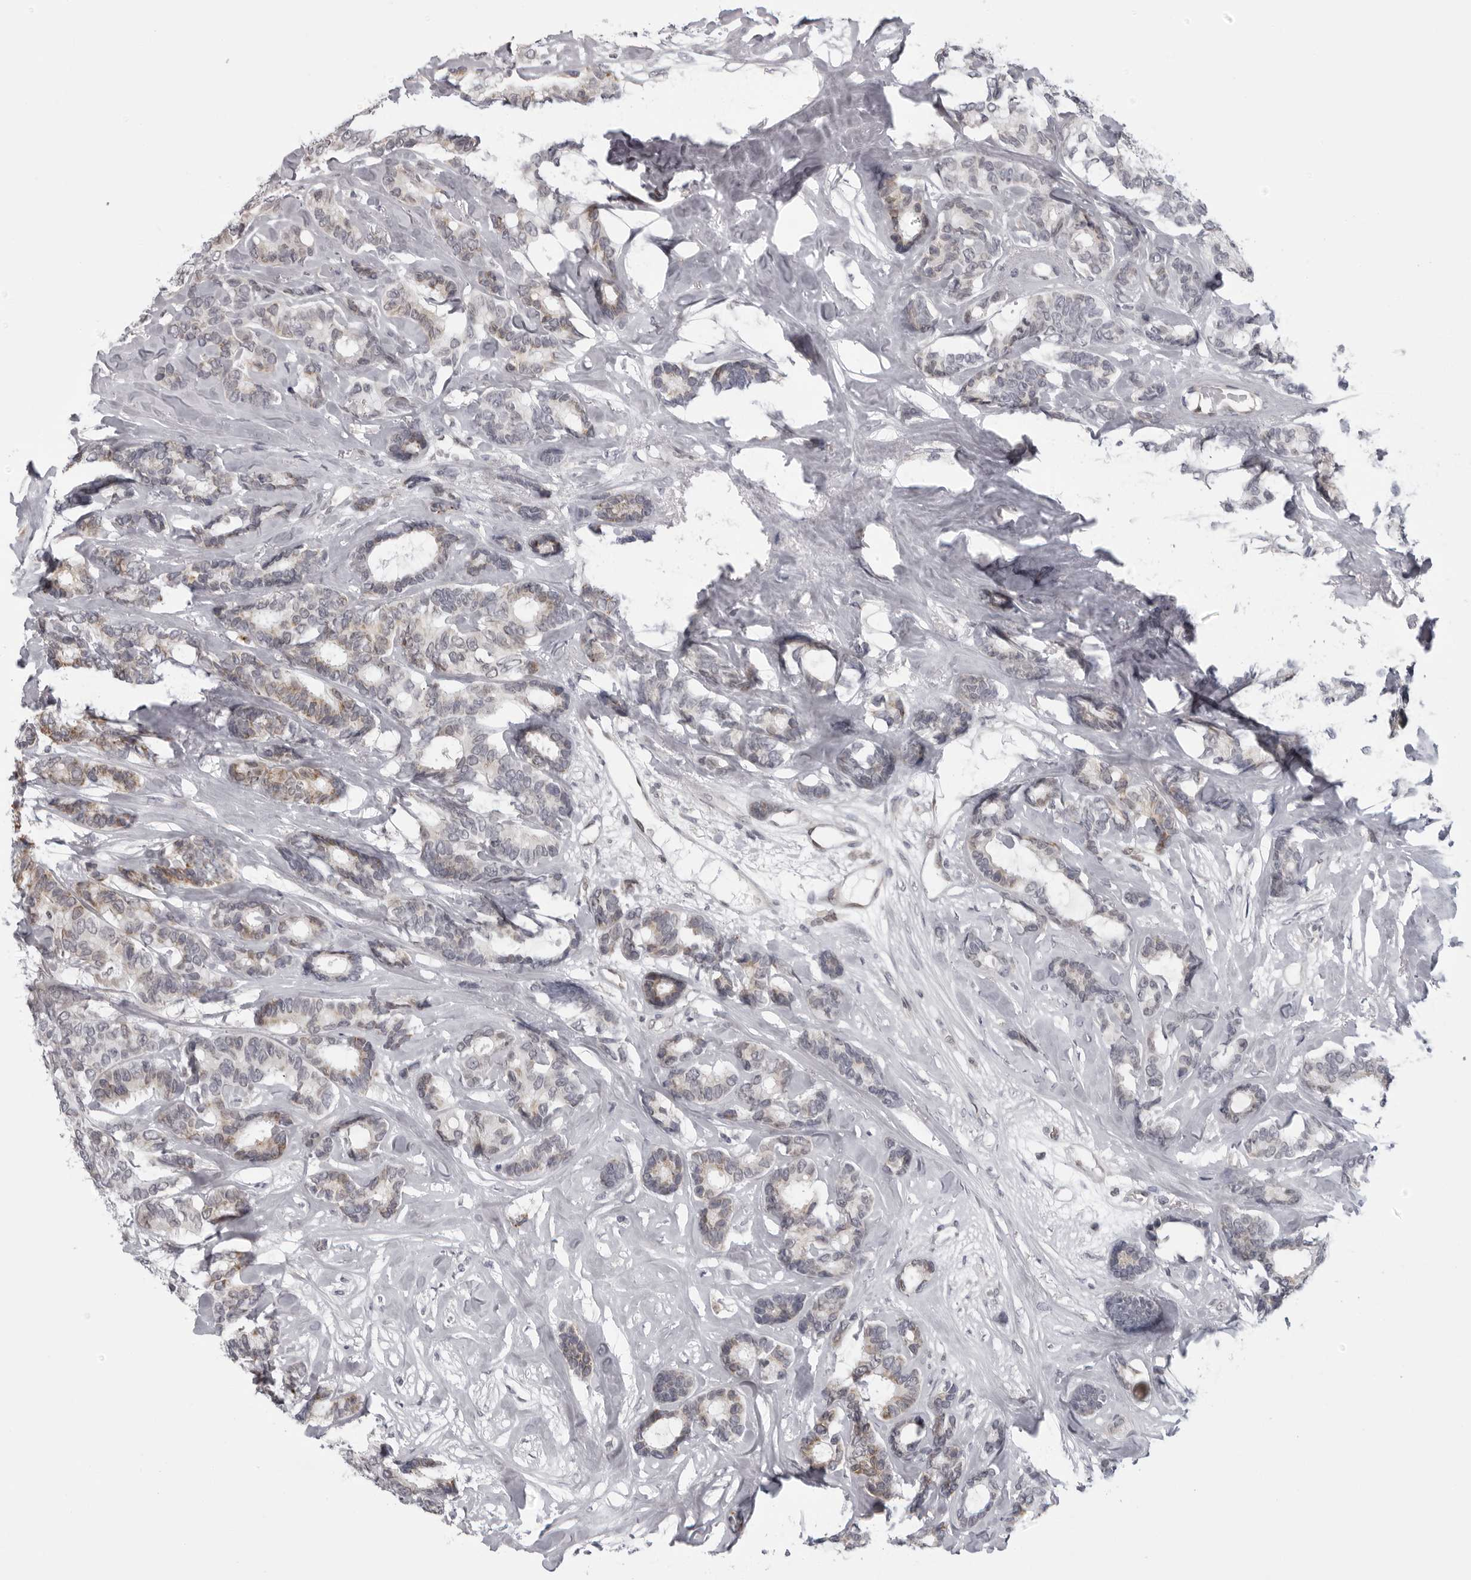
{"staining": {"intensity": "weak", "quantity": ">75%", "location": "cytoplasmic/membranous"}, "tissue": "breast cancer", "cell_type": "Tumor cells", "image_type": "cancer", "snomed": [{"axis": "morphology", "description": "Duct carcinoma"}, {"axis": "topography", "description": "Breast"}], "caption": "This is an image of immunohistochemistry (IHC) staining of breast intraductal carcinoma, which shows weak staining in the cytoplasmic/membranous of tumor cells.", "gene": "MAPK12", "patient": {"sex": "female", "age": 87}}